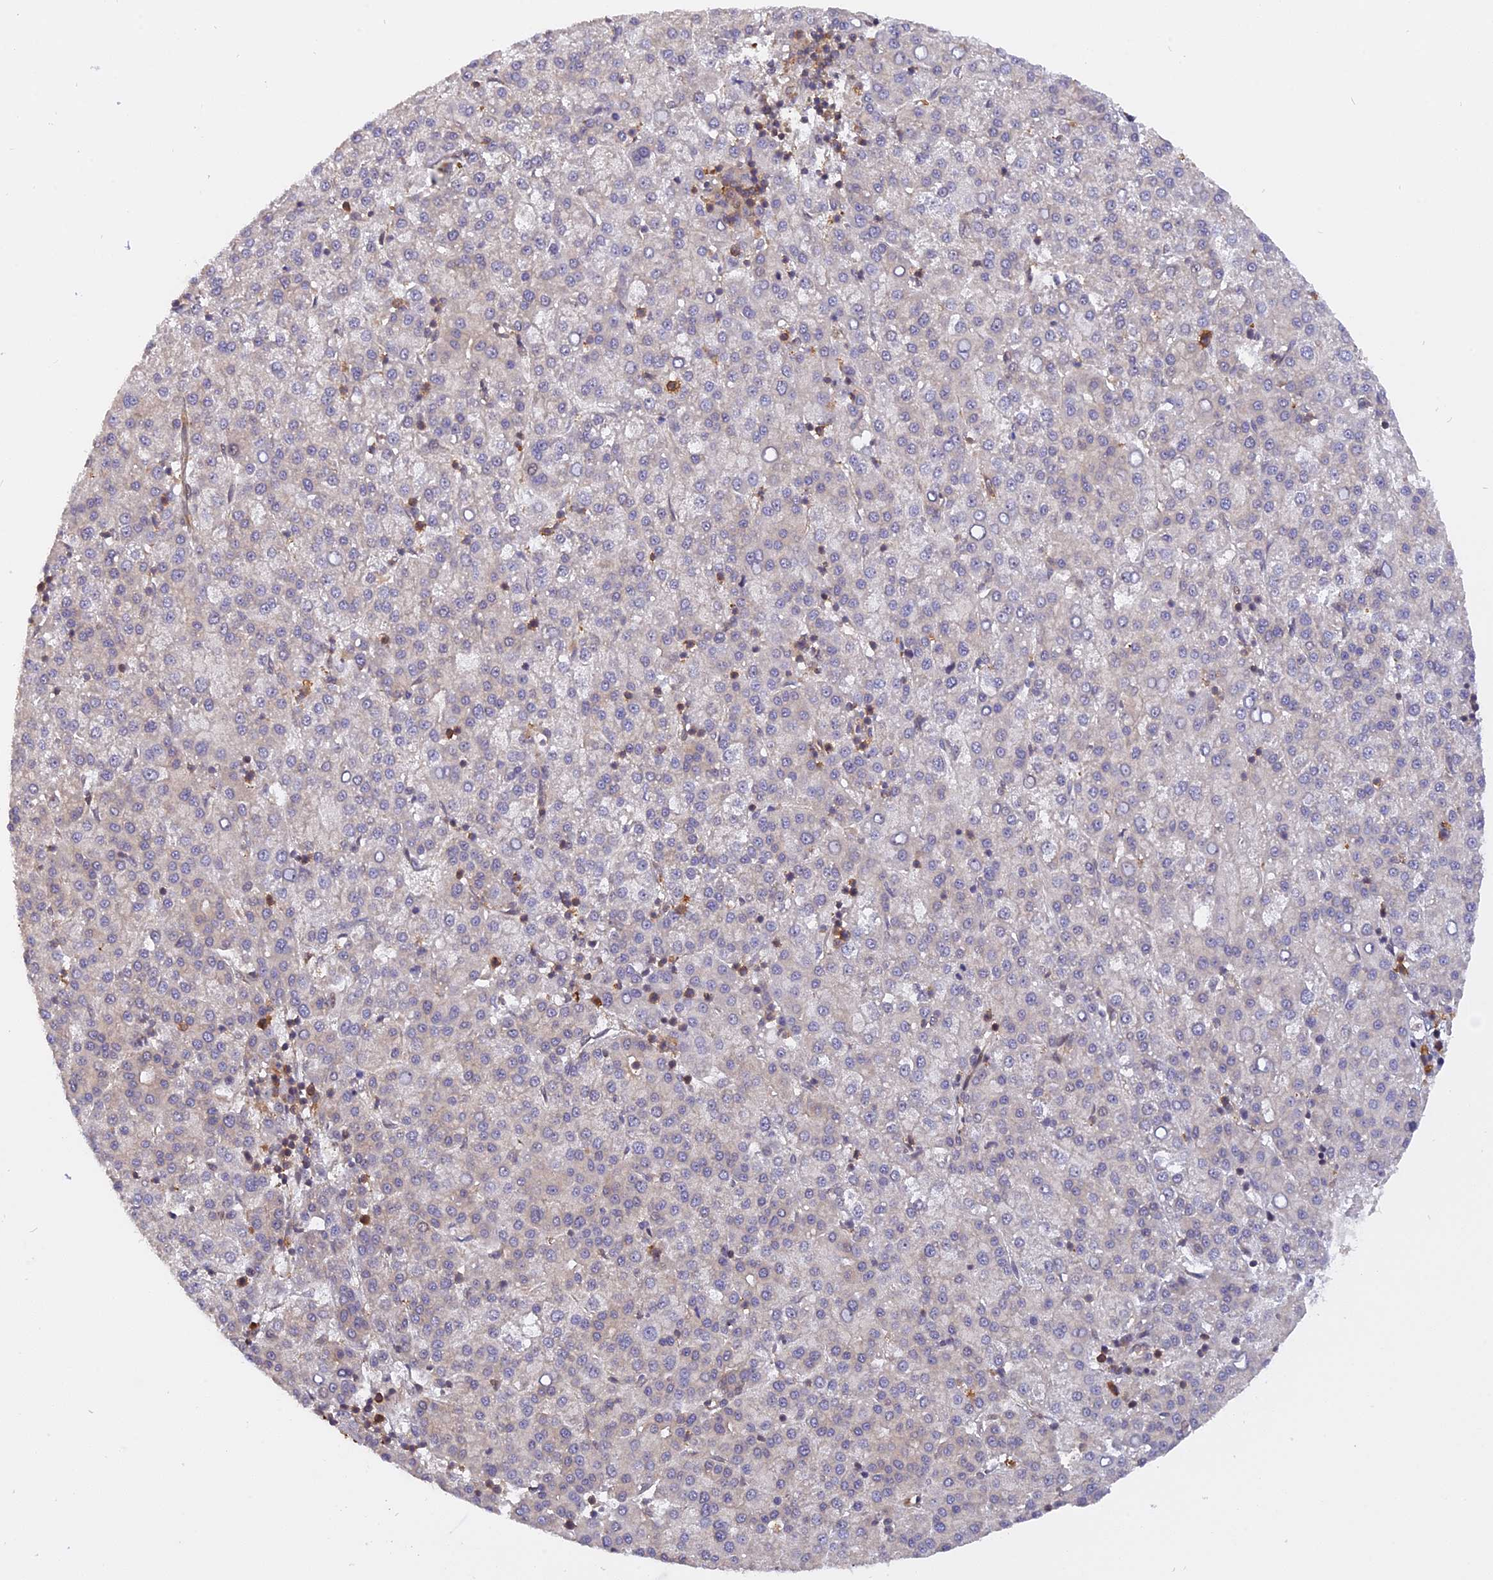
{"staining": {"intensity": "negative", "quantity": "none", "location": "none"}, "tissue": "liver cancer", "cell_type": "Tumor cells", "image_type": "cancer", "snomed": [{"axis": "morphology", "description": "Carcinoma, Hepatocellular, NOS"}, {"axis": "topography", "description": "Liver"}], "caption": "Tumor cells show no significant protein positivity in liver cancer. (IHC, brightfield microscopy, high magnification).", "gene": "ZNF428", "patient": {"sex": "female", "age": 58}}